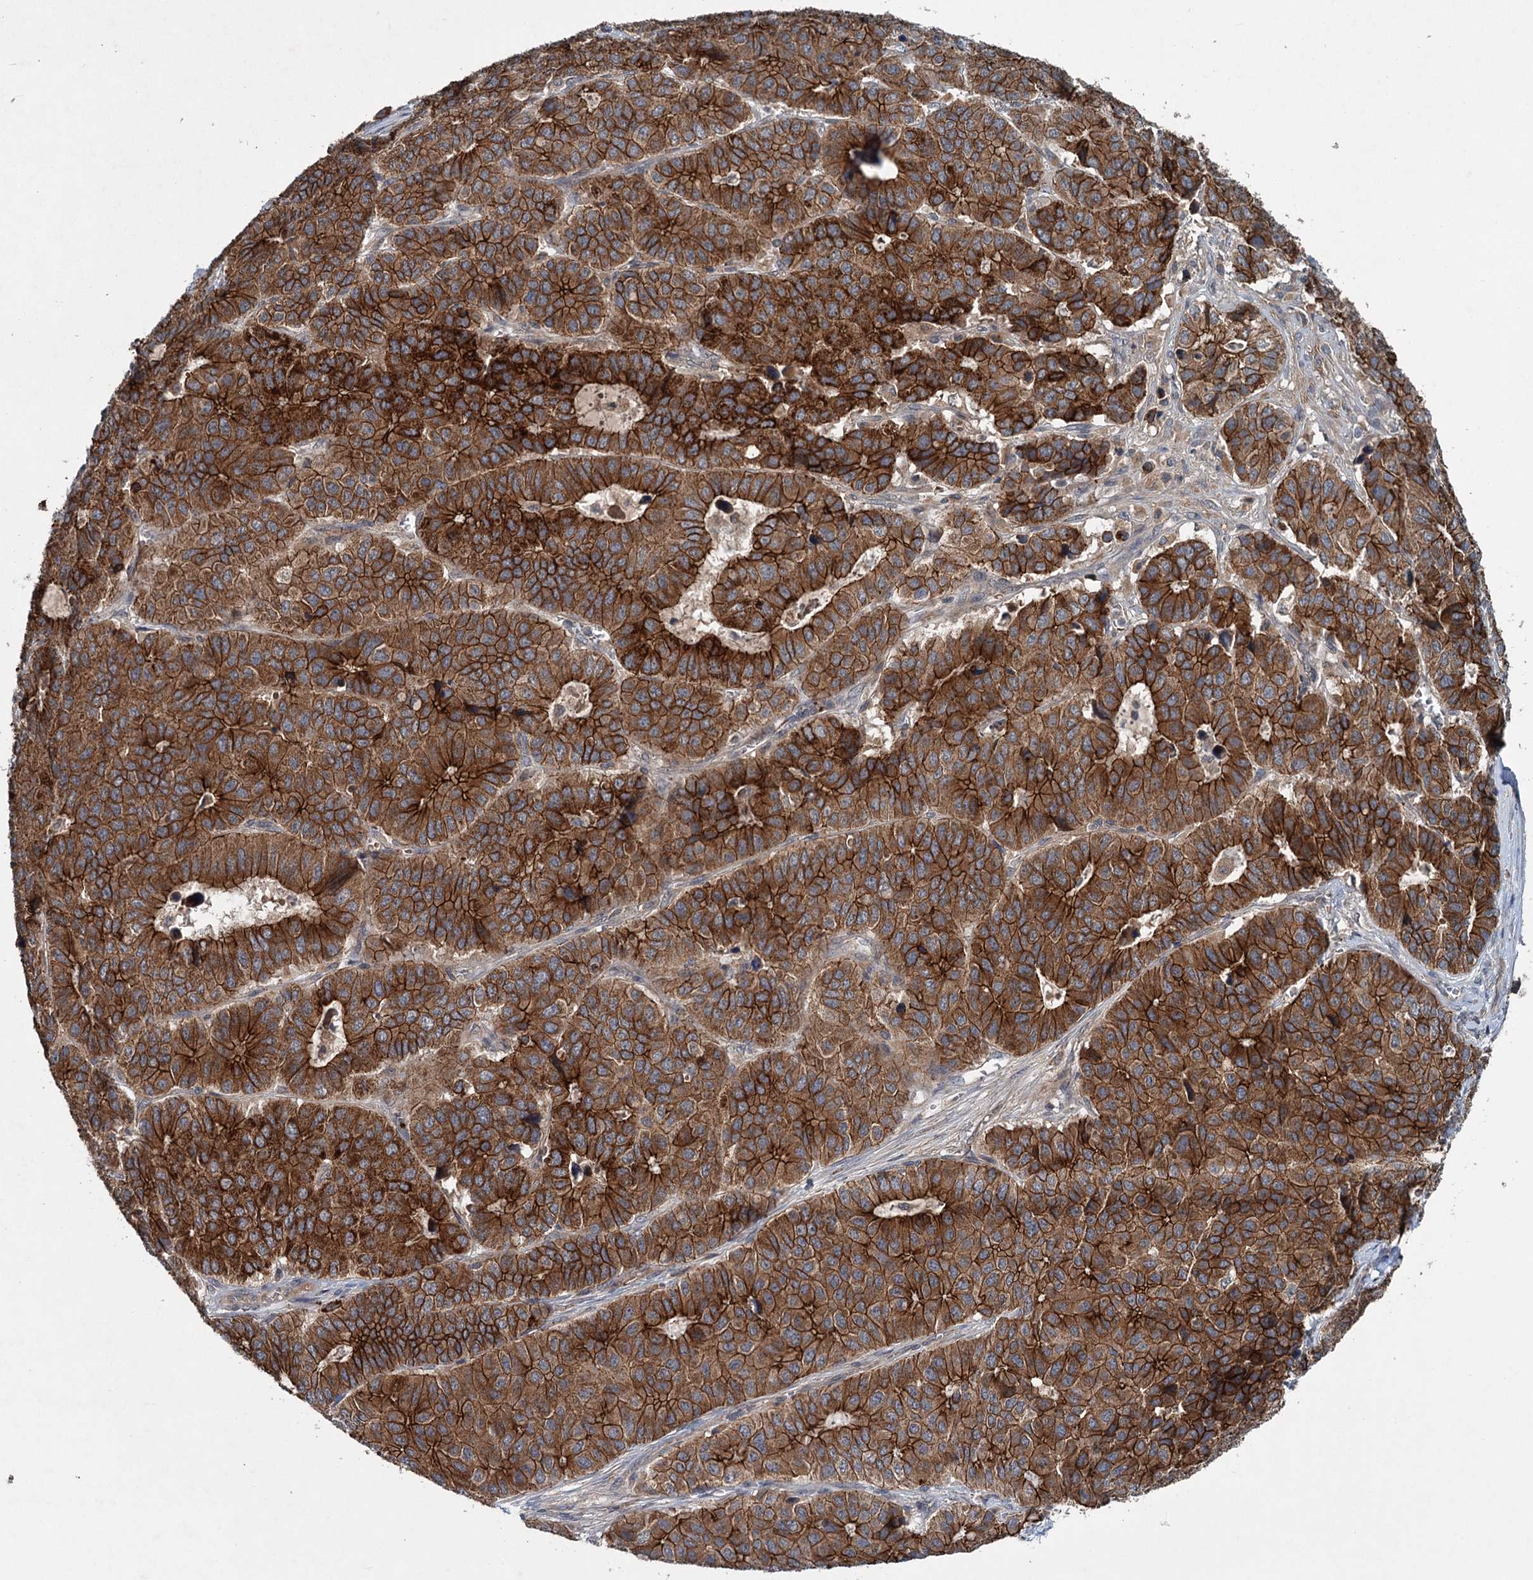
{"staining": {"intensity": "strong", "quantity": ">75%", "location": "cytoplasmic/membranous"}, "tissue": "pancreatic cancer", "cell_type": "Tumor cells", "image_type": "cancer", "snomed": [{"axis": "morphology", "description": "Adenocarcinoma, NOS"}, {"axis": "topography", "description": "Pancreas"}], "caption": "Pancreatic adenocarcinoma stained with a brown dye shows strong cytoplasmic/membranous positive expression in about >75% of tumor cells.", "gene": "N4BP2L2", "patient": {"sex": "male", "age": 50}}